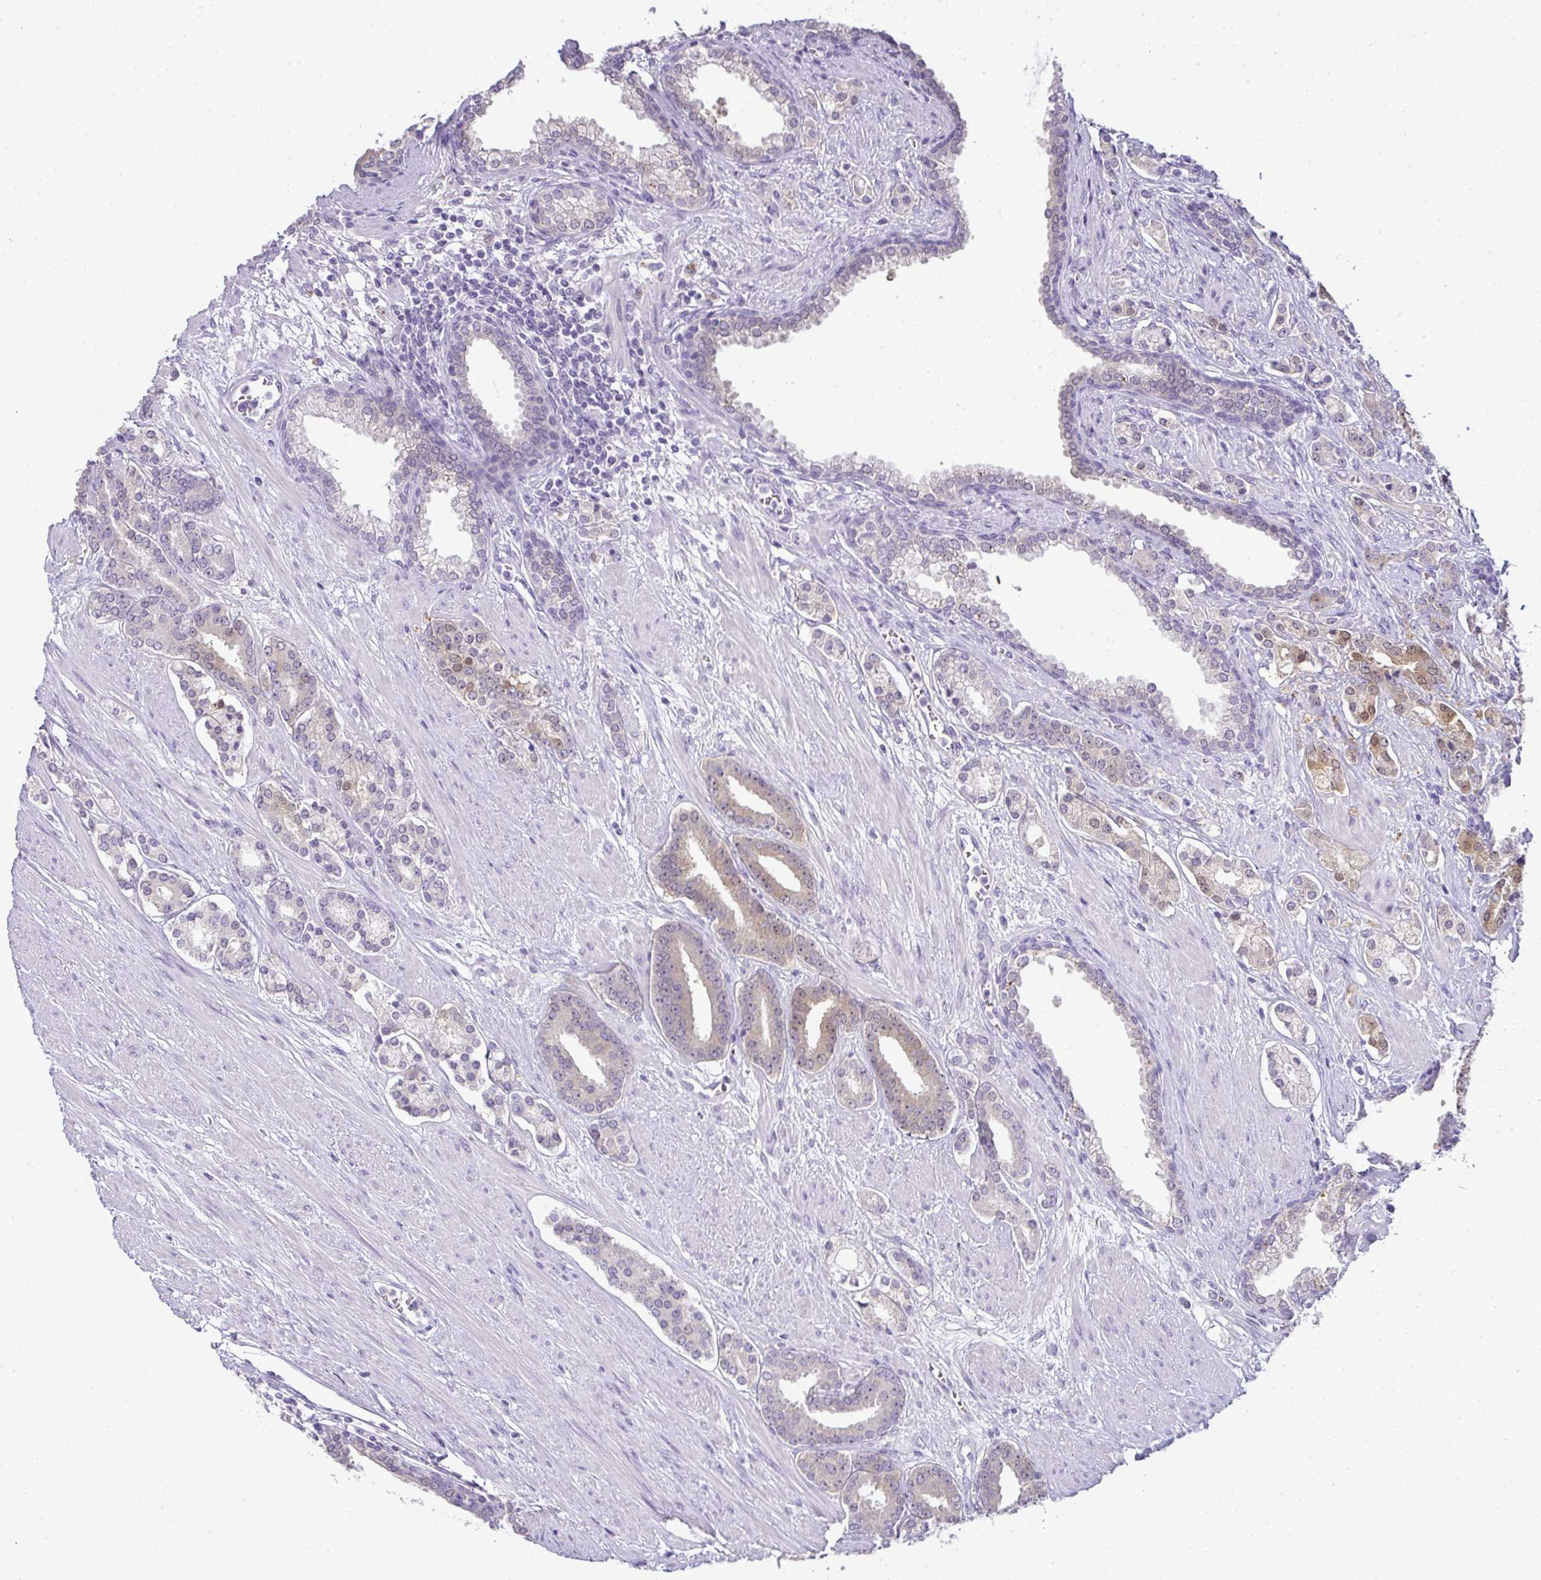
{"staining": {"intensity": "weak", "quantity": "<25%", "location": "nuclear"}, "tissue": "prostate cancer", "cell_type": "Tumor cells", "image_type": "cancer", "snomed": [{"axis": "morphology", "description": "Adenocarcinoma, High grade"}, {"axis": "topography", "description": "Prostate"}], "caption": "Prostate cancer (adenocarcinoma (high-grade)) stained for a protein using immunohistochemistry (IHC) reveals no staining tumor cells.", "gene": "CMPK1", "patient": {"sex": "male", "age": 60}}